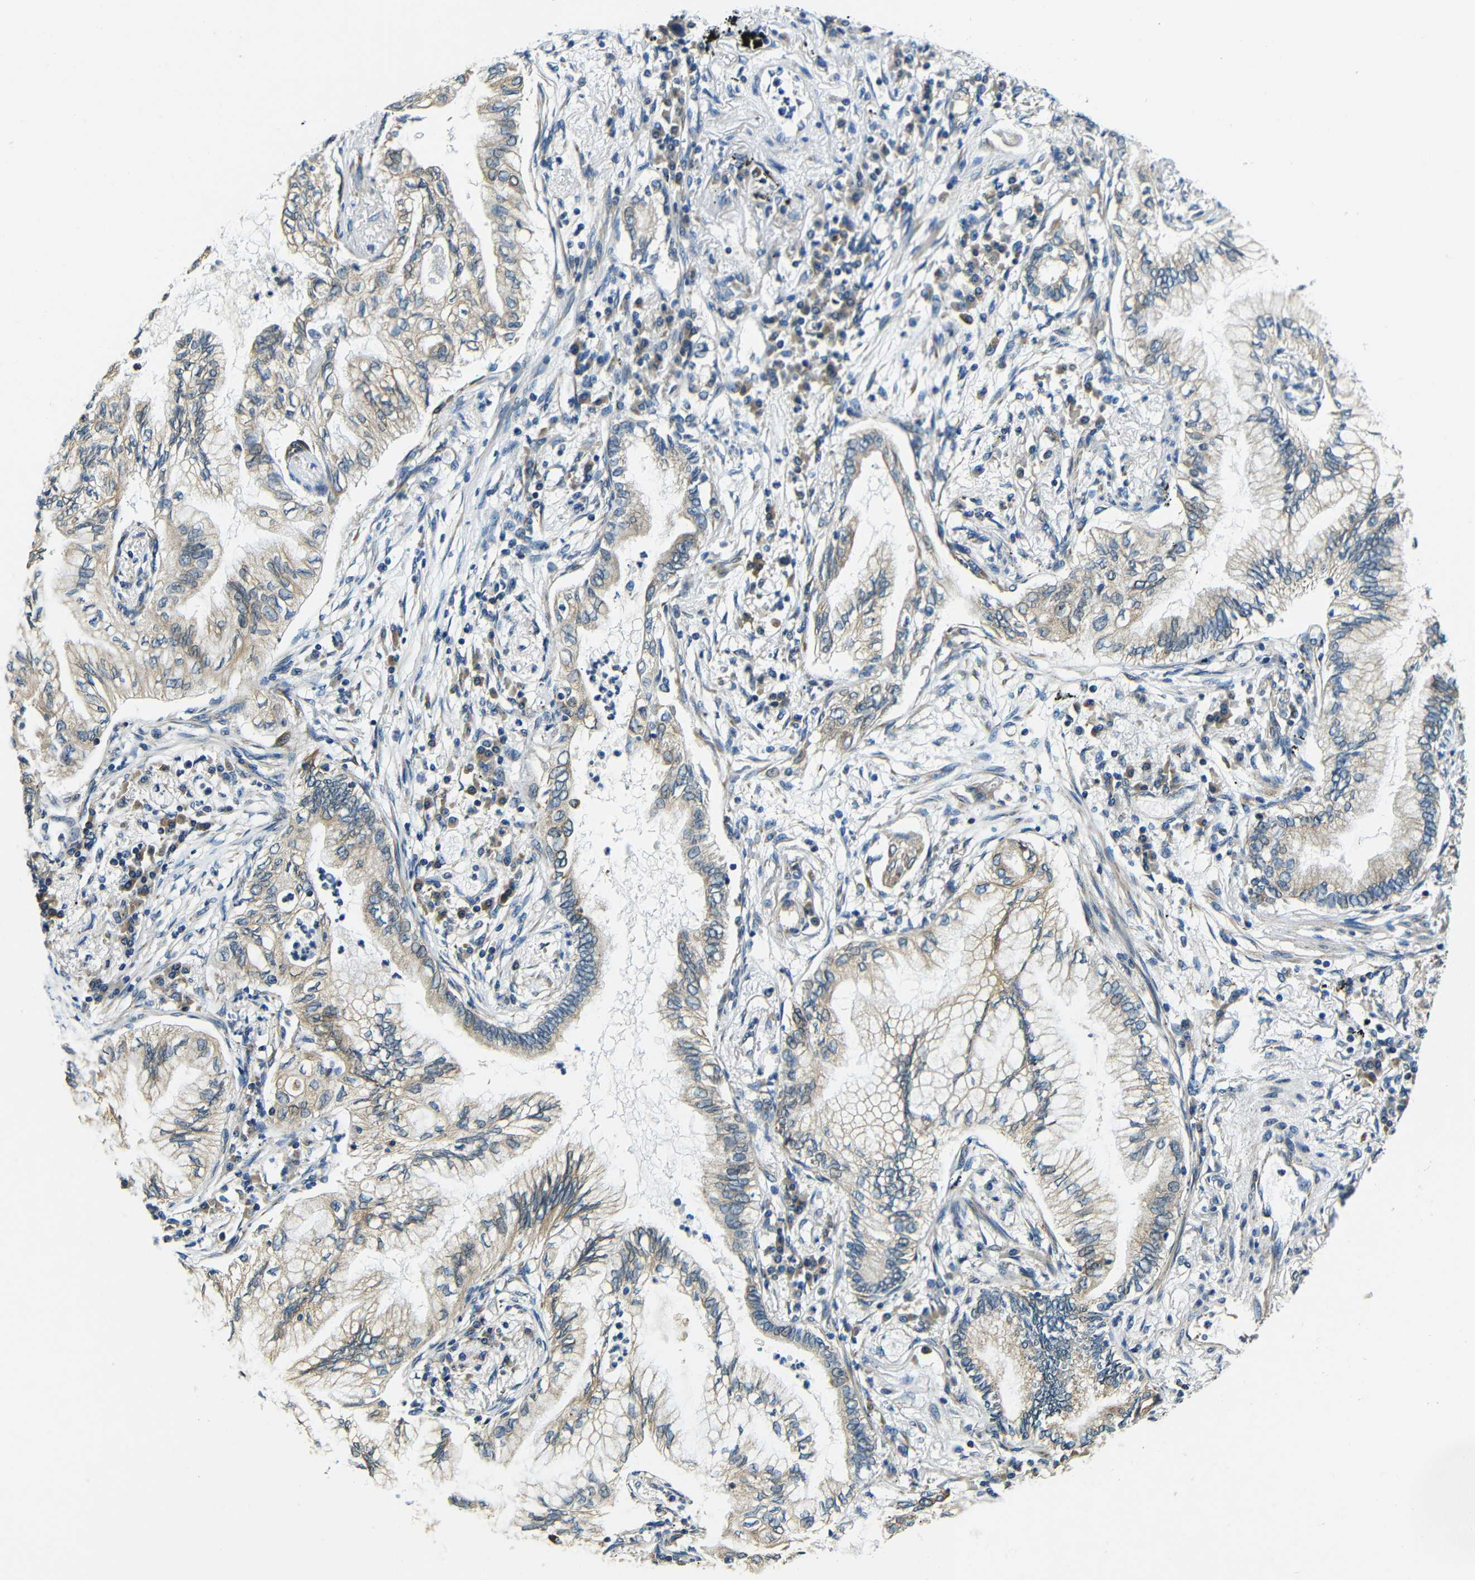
{"staining": {"intensity": "moderate", "quantity": "25%-75%", "location": "cytoplasmic/membranous"}, "tissue": "lung cancer", "cell_type": "Tumor cells", "image_type": "cancer", "snomed": [{"axis": "morphology", "description": "Normal tissue, NOS"}, {"axis": "morphology", "description": "Adenocarcinoma, NOS"}, {"axis": "topography", "description": "Bronchus"}, {"axis": "topography", "description": "Lung"}], "caption": "Immunohistochemical staining of human adenocarcinoma (lung) reveals medium levels of moderate cytoplasmic/membranous protein expression in about 25%-75% of tumor cells.", "gene": "VAPB", "patient": {"sex": "female", "age": 70}}